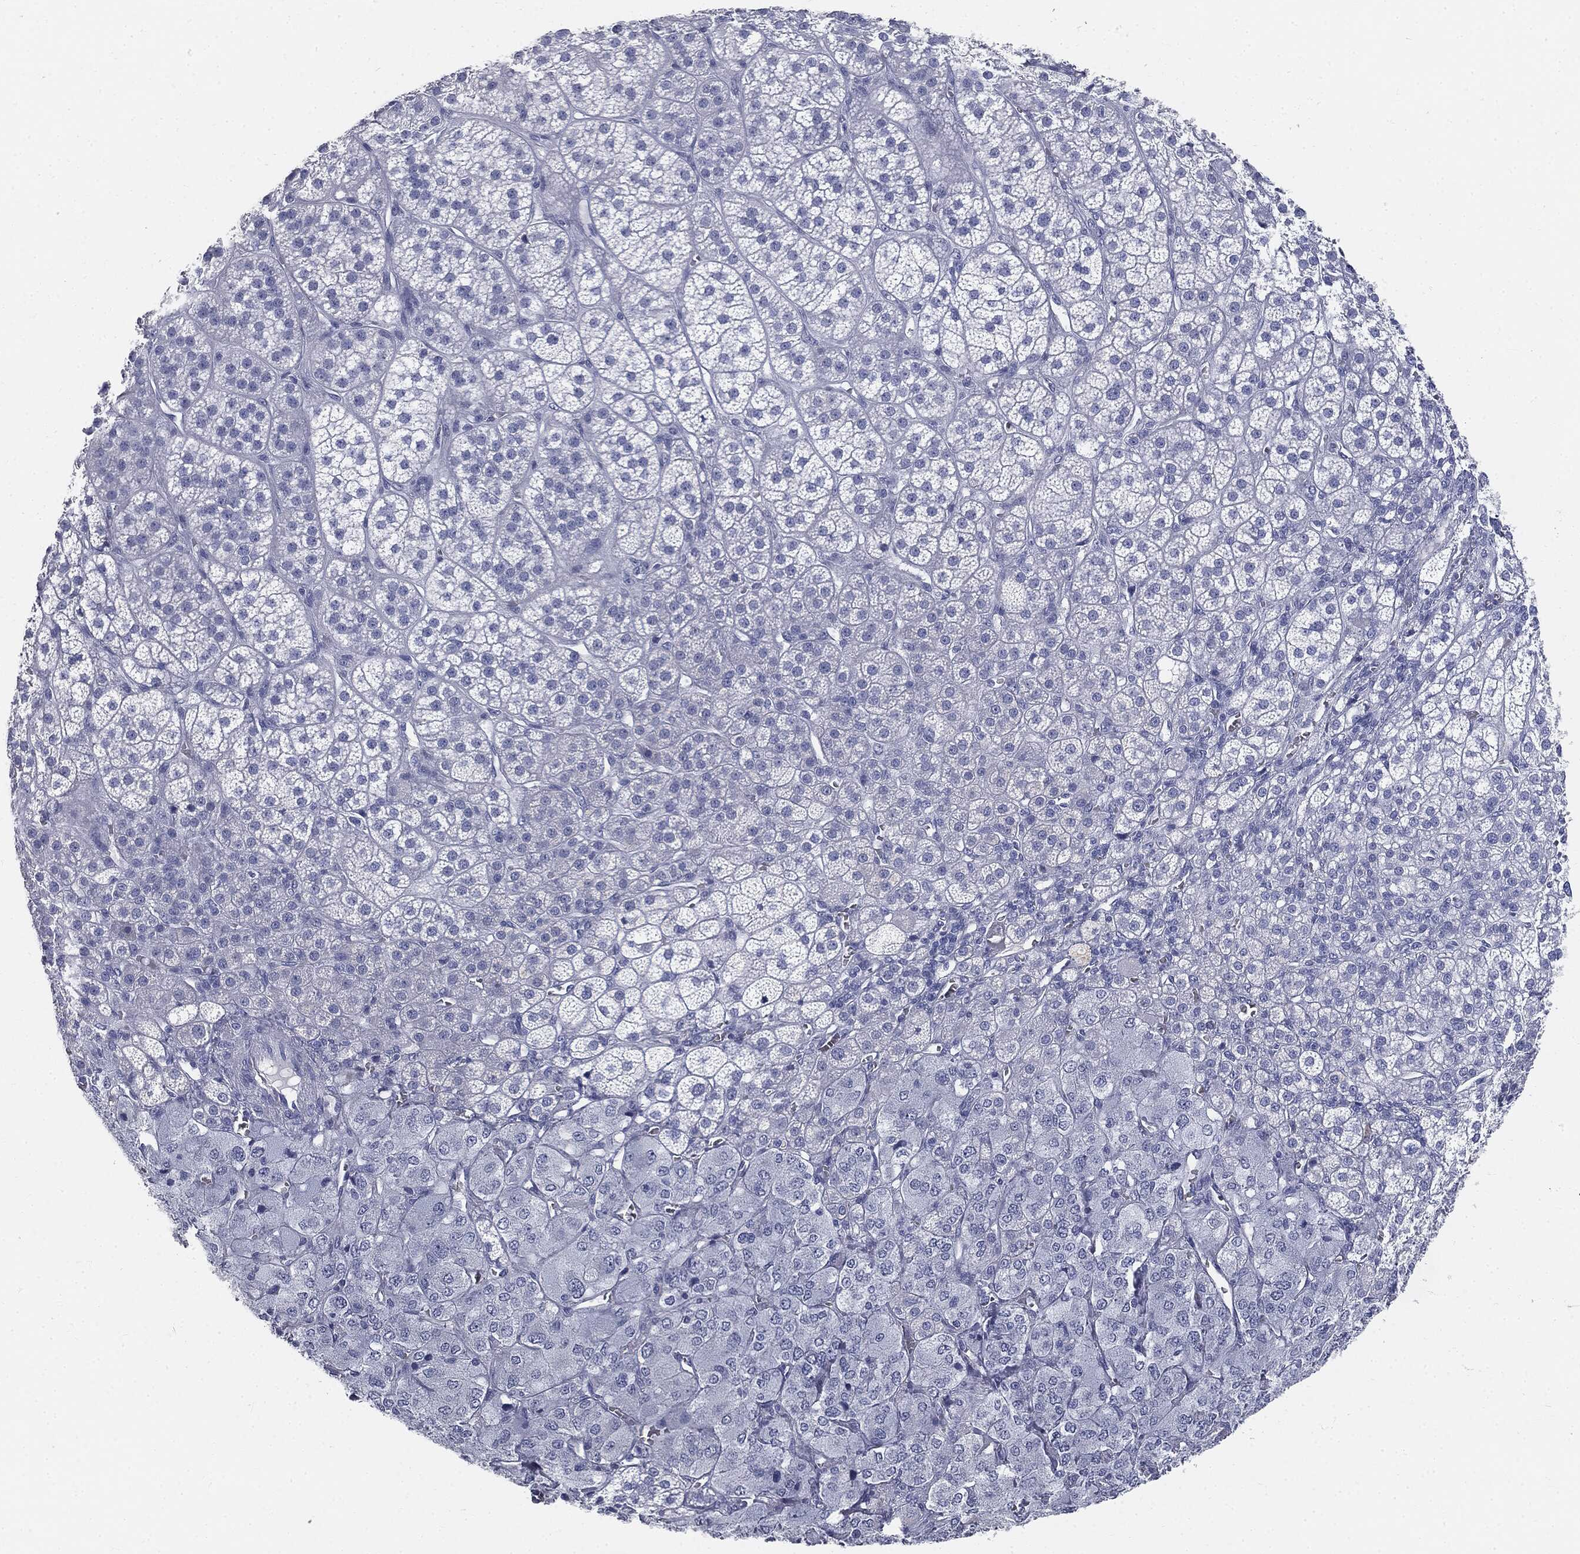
{"staining": {"intensity": "negative", "quantity": "none", "location": "none"}, "tissue": "adrenal gland", "cell_type": "Glandular cells", "image_type": "normal", "snomed": [{"axis": "morphology", "description": "Normal tissue, NOS"}, {"axis": "topography", "description": "Adrenal gland"}], "caption": "Adrenal gland stained for a protein using IHC reveals no staining glandular cells.", "gene": "CUZD1", "patient": {"sex": "female", "age": 60}}